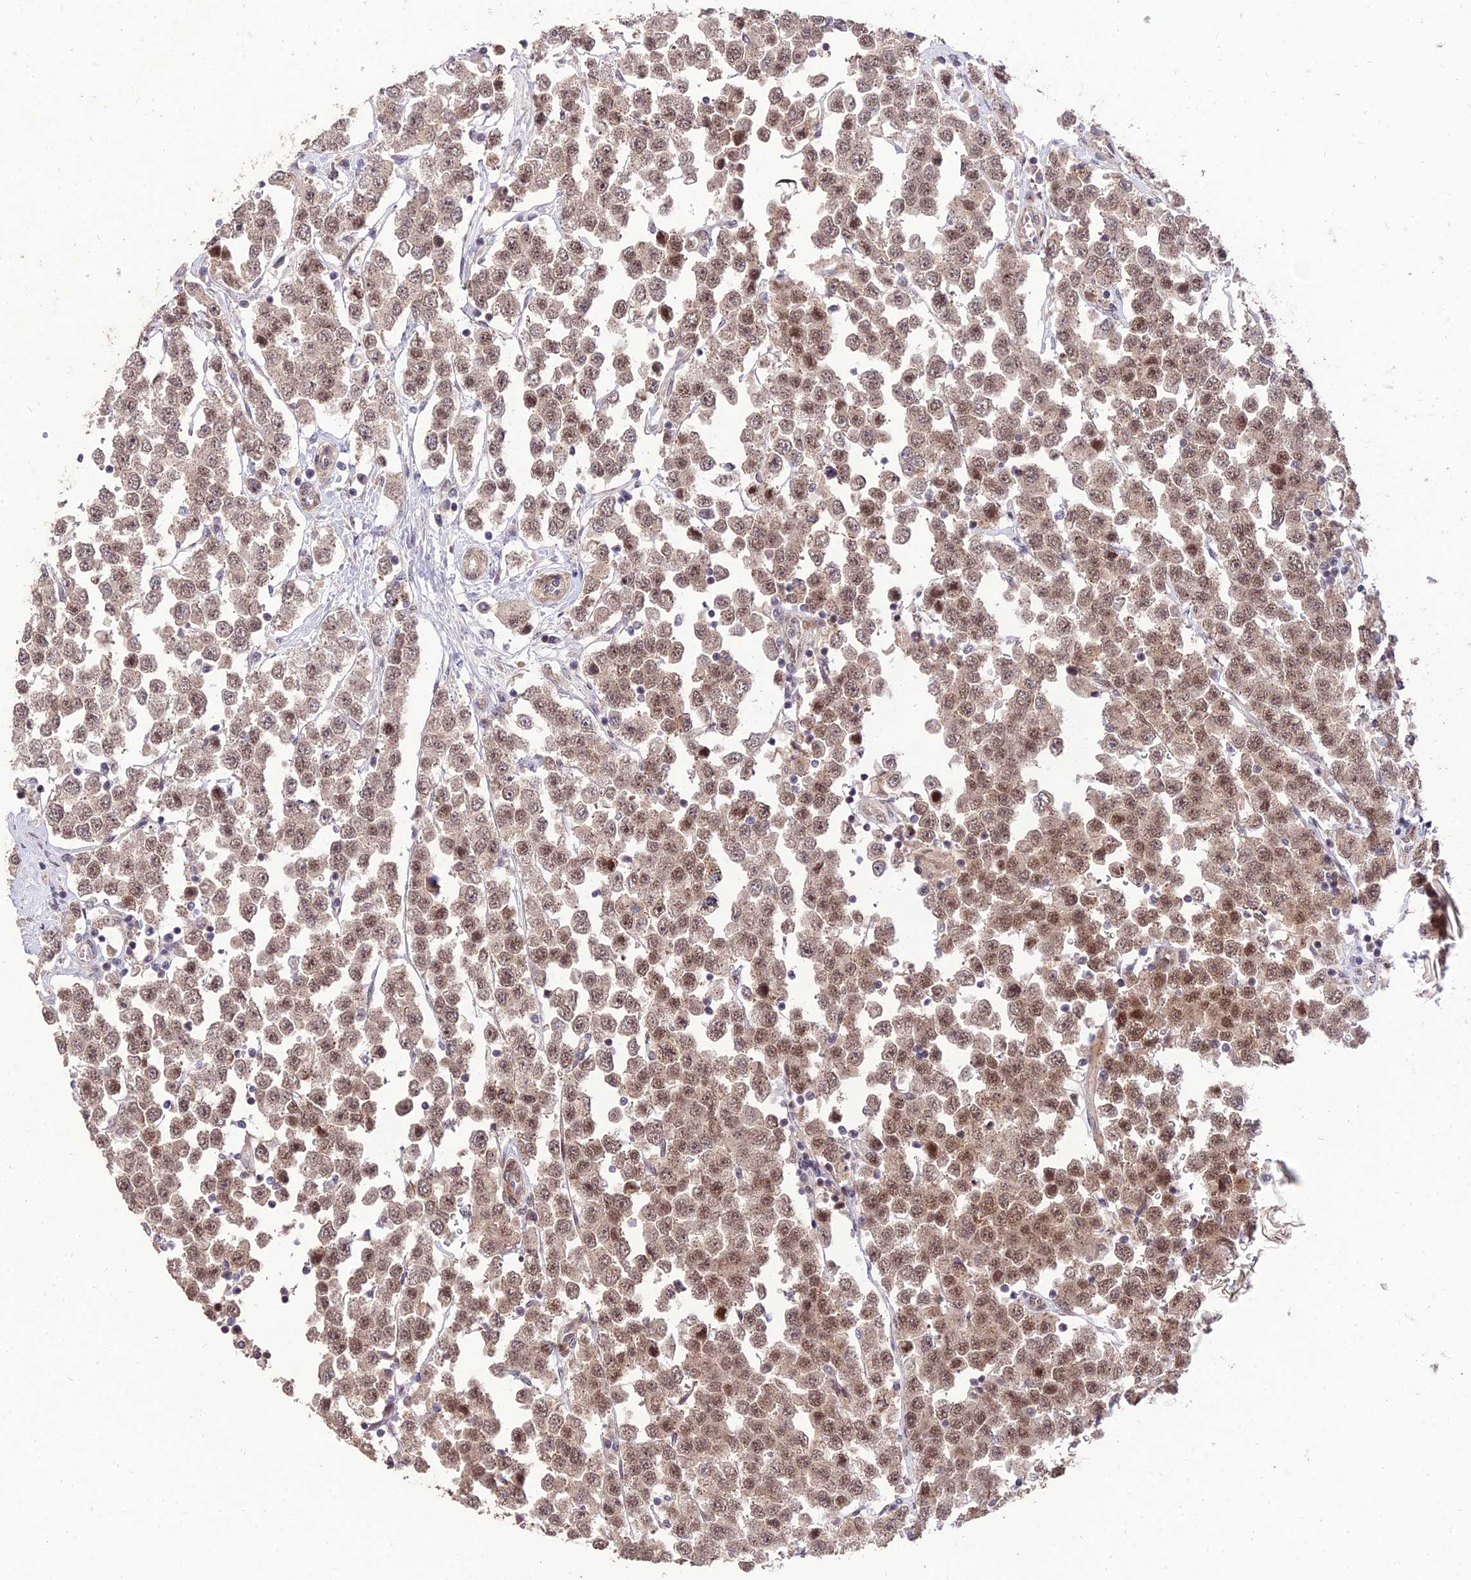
{"staining": {"intensity": "moderate", "quantity": ">75%", "location": "nuclear"}, "tissue": "testis cancer", "cell_type": "Tumor cells", "image_type": "cancer", "snomed": [{"axis": "morphology", "description": "Seminoma, NOS"}, {"axis": "topography", "description": "Testis"}], "caption": "DAB (3,3'-diaminobenzidine) immunohistochemical staining of human seminoma (testis) displays moderate nuclear protein staining in about >75% of tumor cells.", "gene": "ZNF85", "patient": {"sex": "male", "age": 28}}